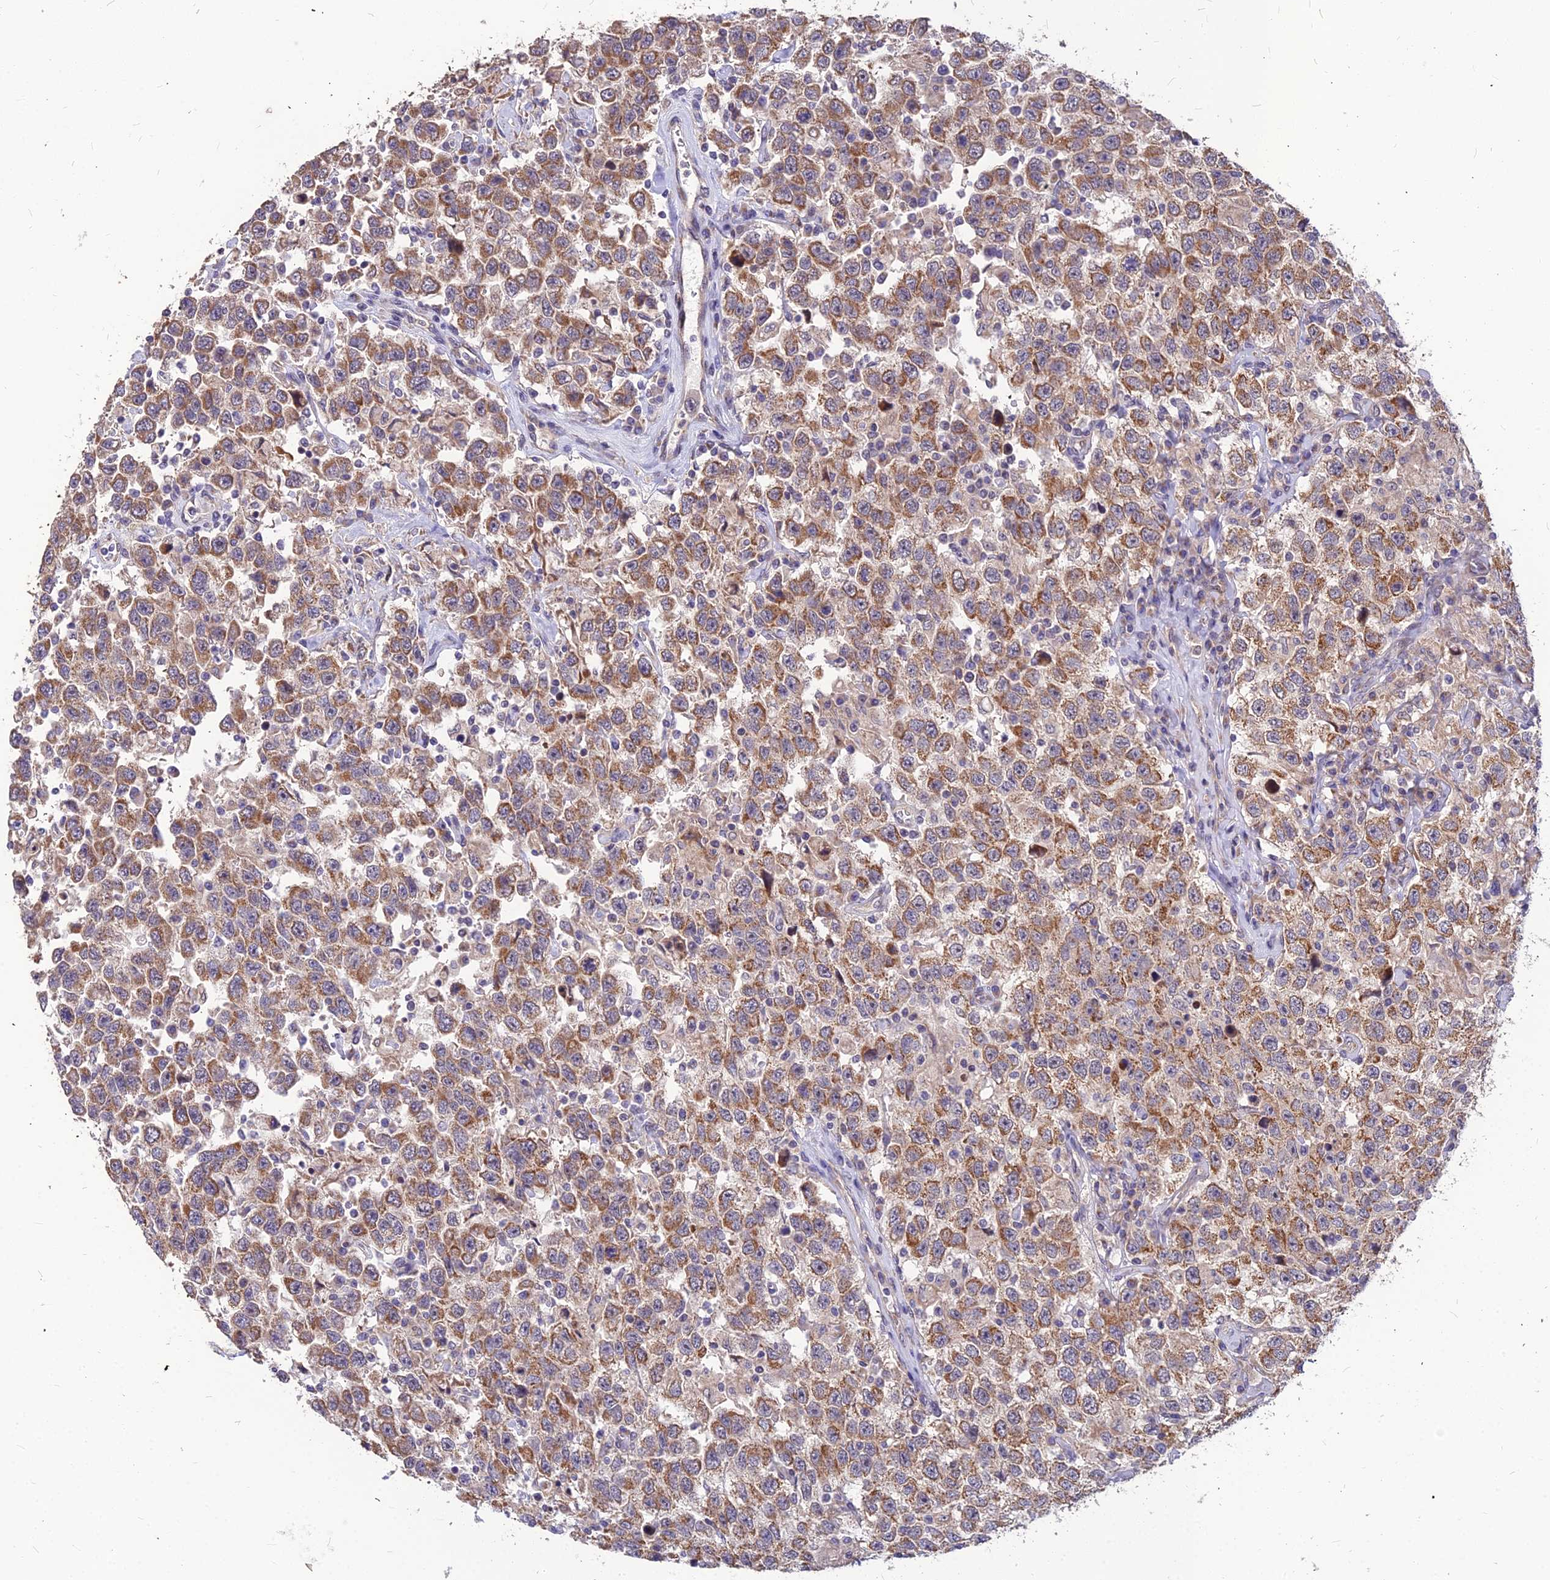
{"staining": {"intensity": "moderate", "quantity": ">75%", "location": "cytoplasmic/membranous"}, "tissue": "testis cancer", "cell_type": "Tumor cells", "image_type": "cancer", "snomed": [{"axis": "morphology", "description": "Seminoma, NOS"}, {"axis": "topography", "description": "Testis"}], "caption": "A high-resolution photomicrograph shows IHC staining of seminoma (testis), which exhibits moderate cytoplasmic/membranous staining in about >75% of tumor cells. (IHC, brightfield microscopy, high magnification).", "gene": "LEKR1", "patient": {"sex": "male", "age": 41}}